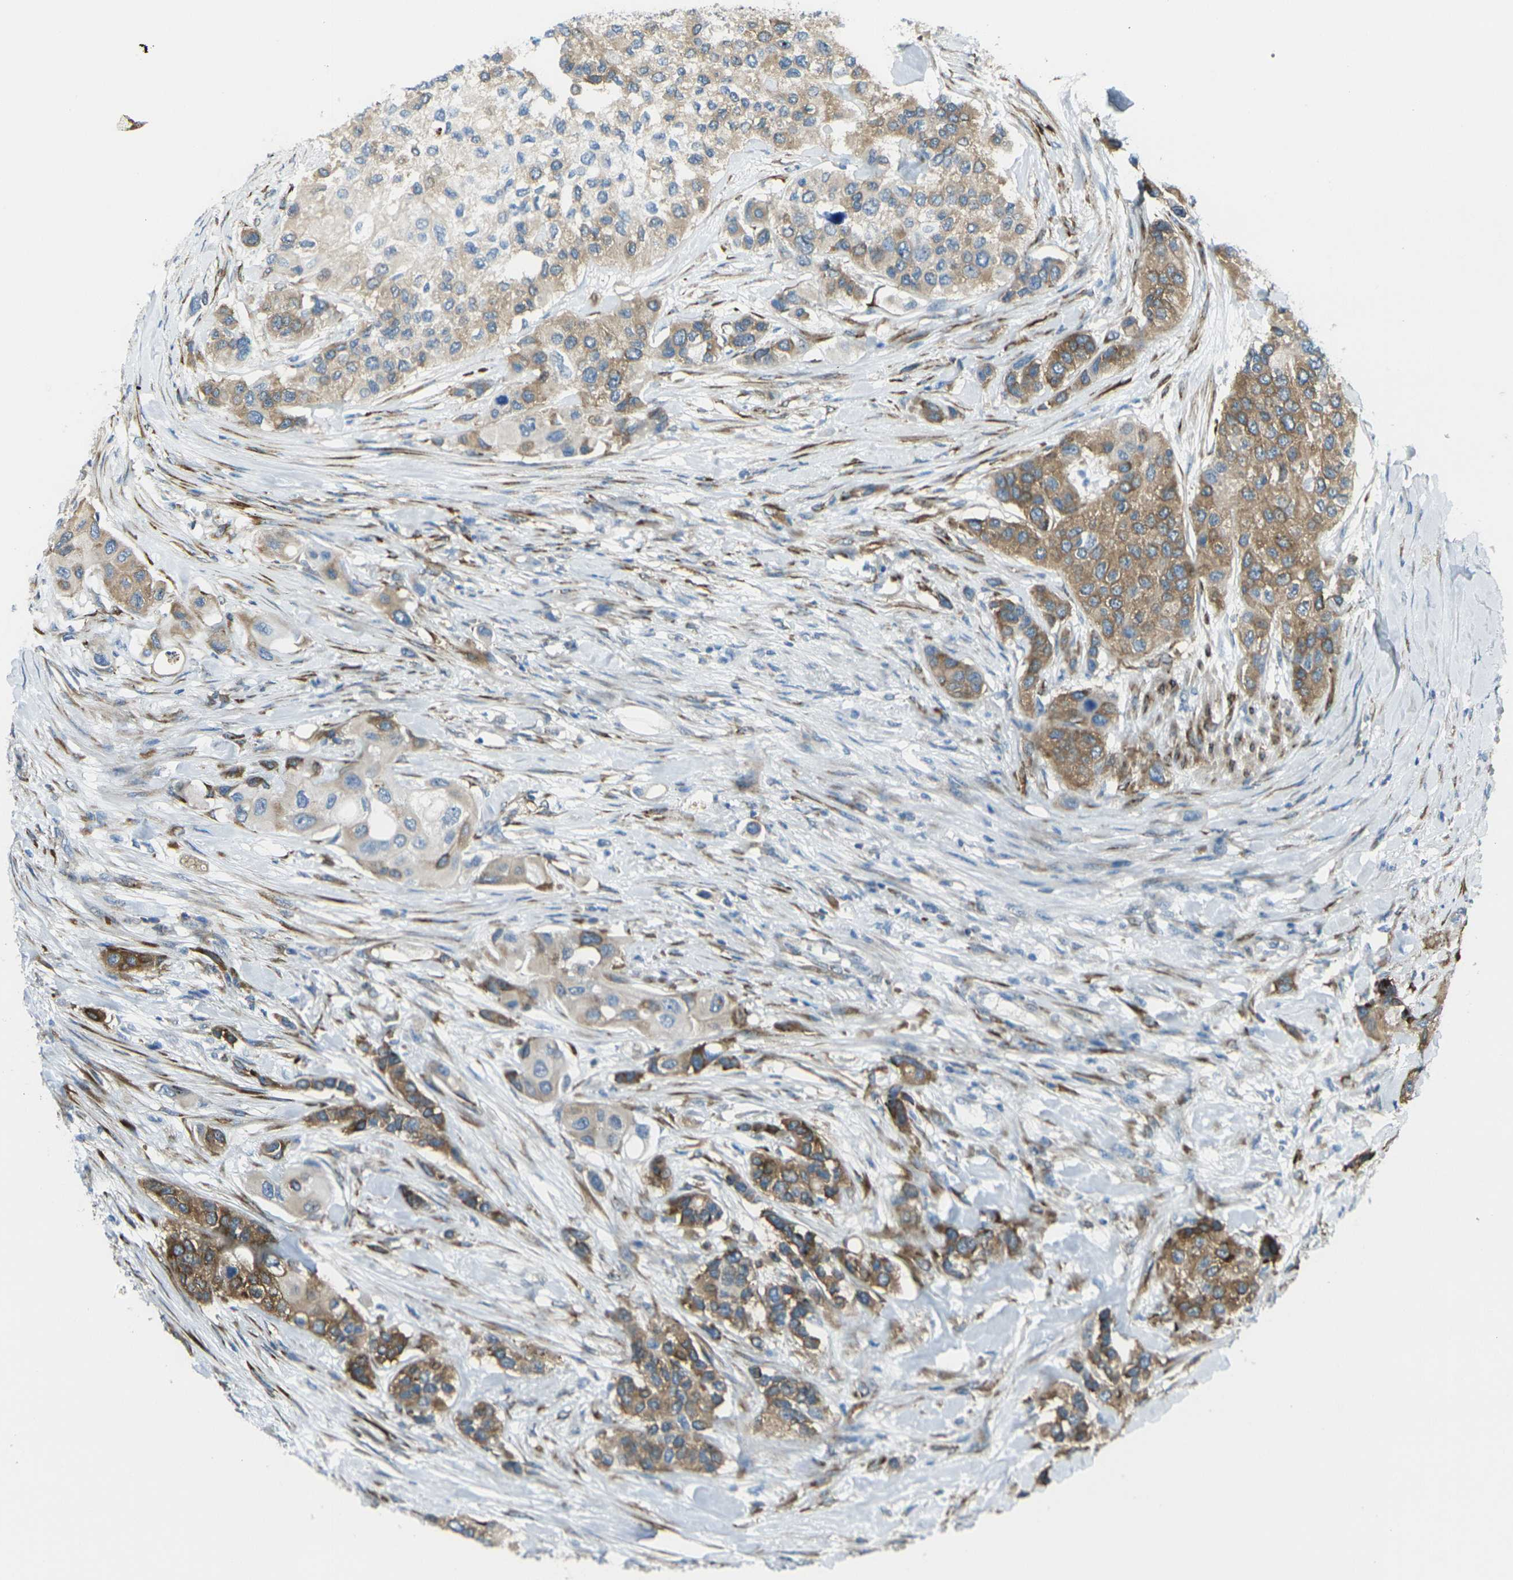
{"staining": {"intensity": "moderate", "quantity": "25%-75%", "location": "cytoplasmic/membranous"}, "tissue": "urothelial cancer", "cell_type": "Tumor cells", "image_type": "cancer", "snomed": [{"axis": "morphology", "description": "Urothelial carcinoma, High grade"}, {"axis": "topography", "description": "Urinary bladder"}], "caption": "This is a photomicrograph of immunohistochemistry staining of urothelial carcinoma (high-grade), which shows moderate expression in the cytoplasmic/membranous of tumor cells.", "gene": "CELSR2", "patient": {"sex": "female", "age": 56}}